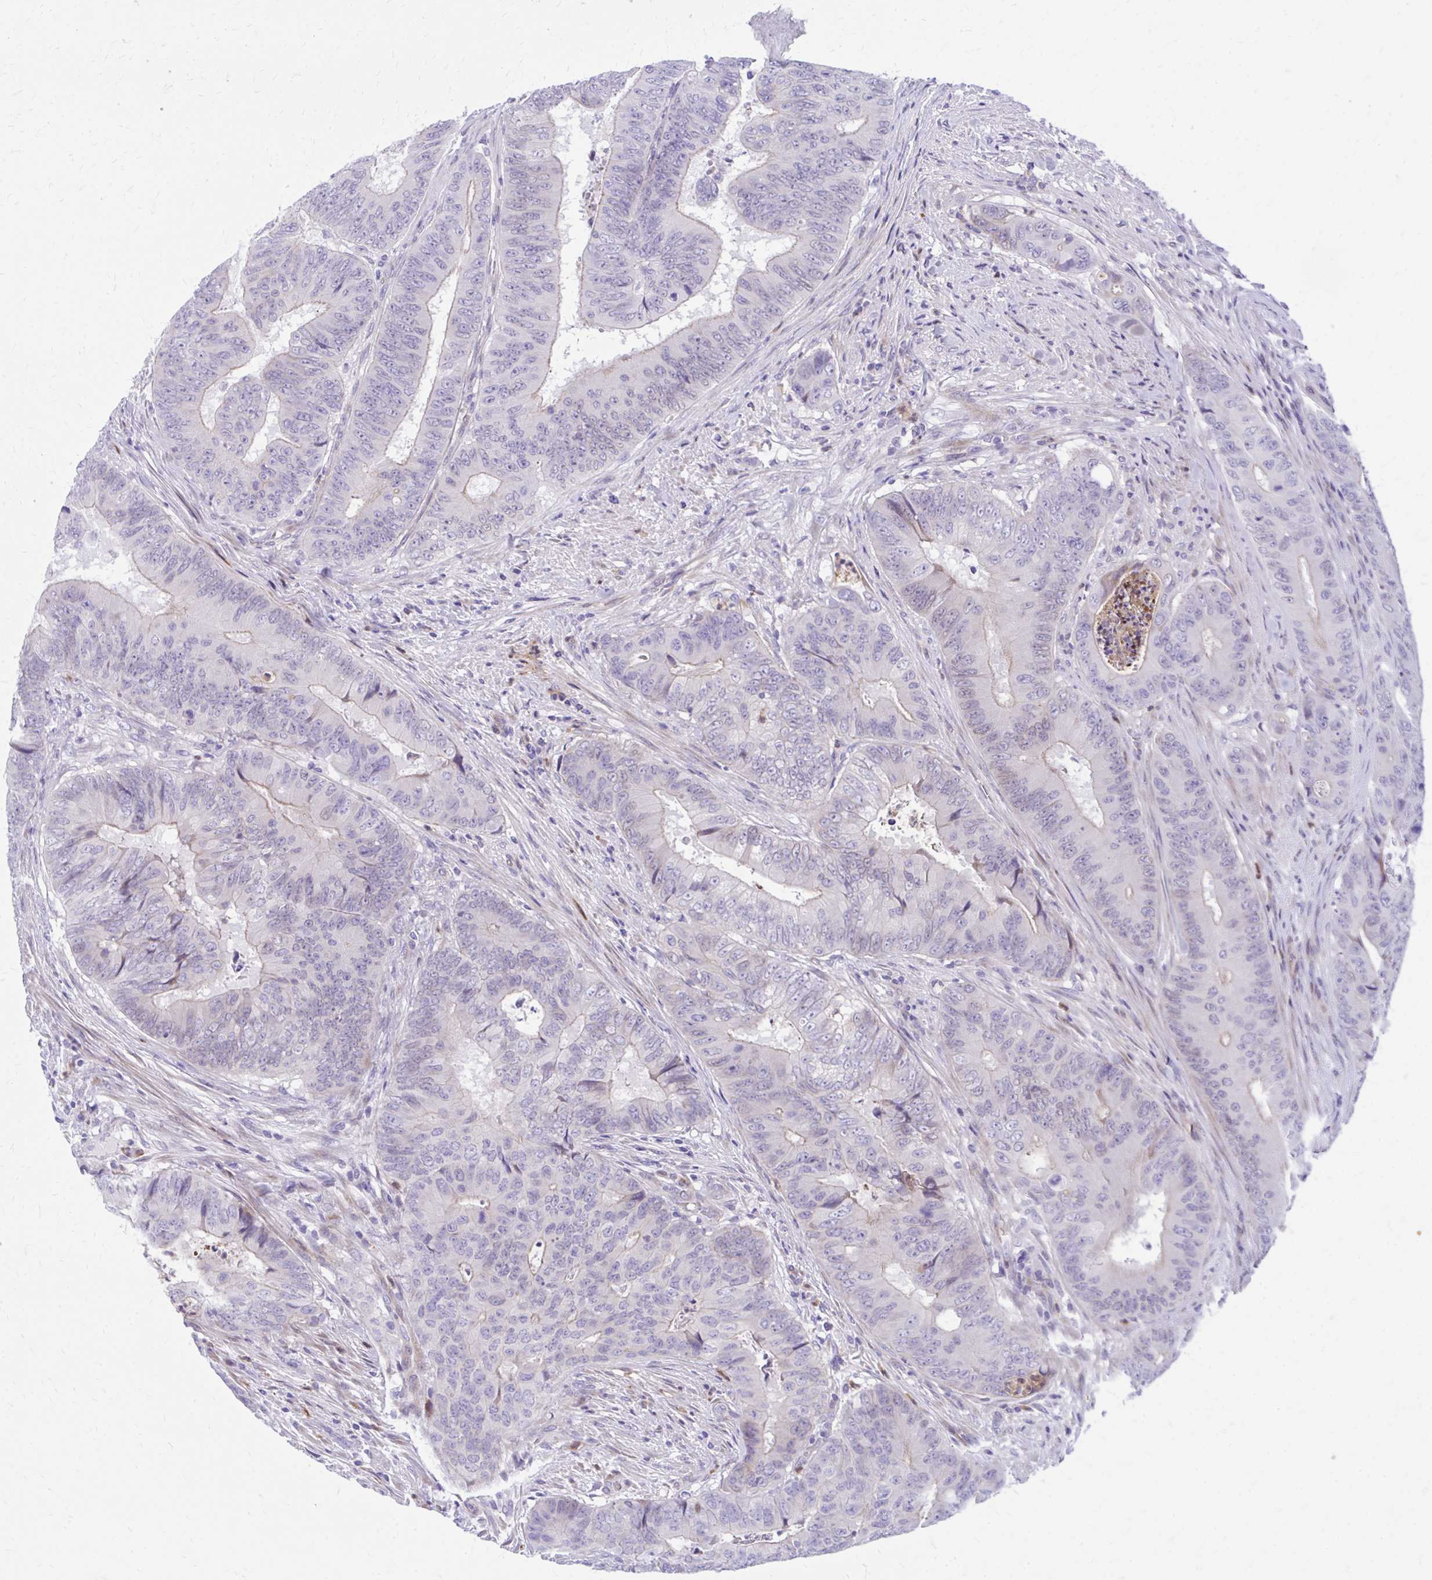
{"staining": {"intensity": "negative", "quantity": "none", "location": "none"}, "tissue": "colorectal cancer", "cell_type": "Tumor cells", "image_type": "cancer", "snomed": [{"axis": "morphology", "description": "Adenocarcinoma, NOS"}, {"axis": "topography", "description": "Colon"}], "caption": "Protein analysis of colorectal adenocarcinoma shows no significant staining in tumor cells.", "gene": "ADAMTSL1", "patient": {"sex": "female", "age": 48}}